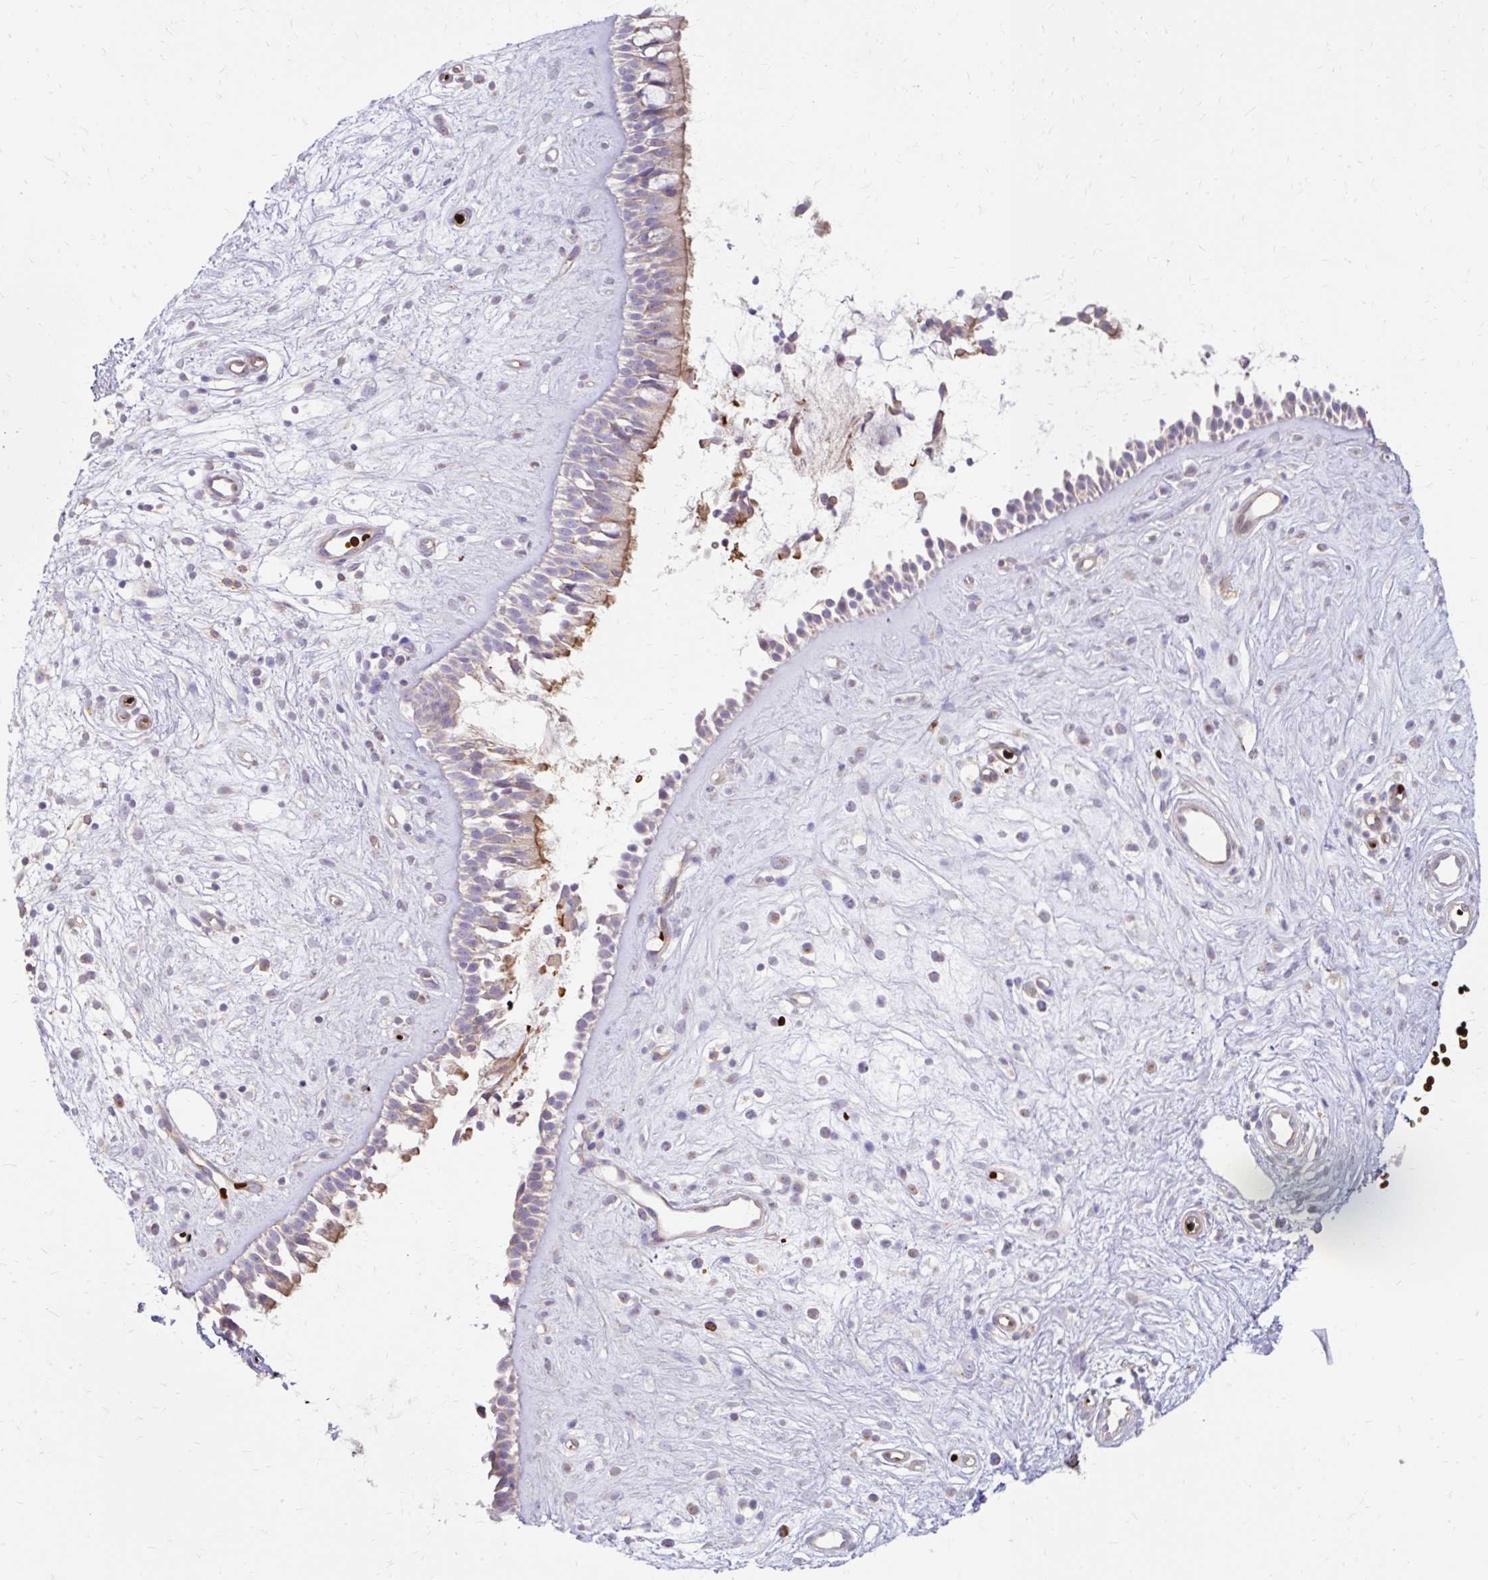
{"staining": {"intensity": "moderate", "quantity": "<25%", "location": "cytoplasmic/membranous"}, "tissue": "nasopharynx", "cell_type": "Respiratory epithelial cells", "image_type": "normal", "snomed": [{"axis": "morphology", "description": "Normal tissue, NOS"}, {"axis": "topography", "description": "Nasopharynx"}], "caption": "A micrograph of human nasopharynx stained for a protein shows moderate cytoplasmic/membranous brown staining in respiratory epithelial cells.", "gene": "USHBP1", "patient": {"sex": "male", "age": 32}}